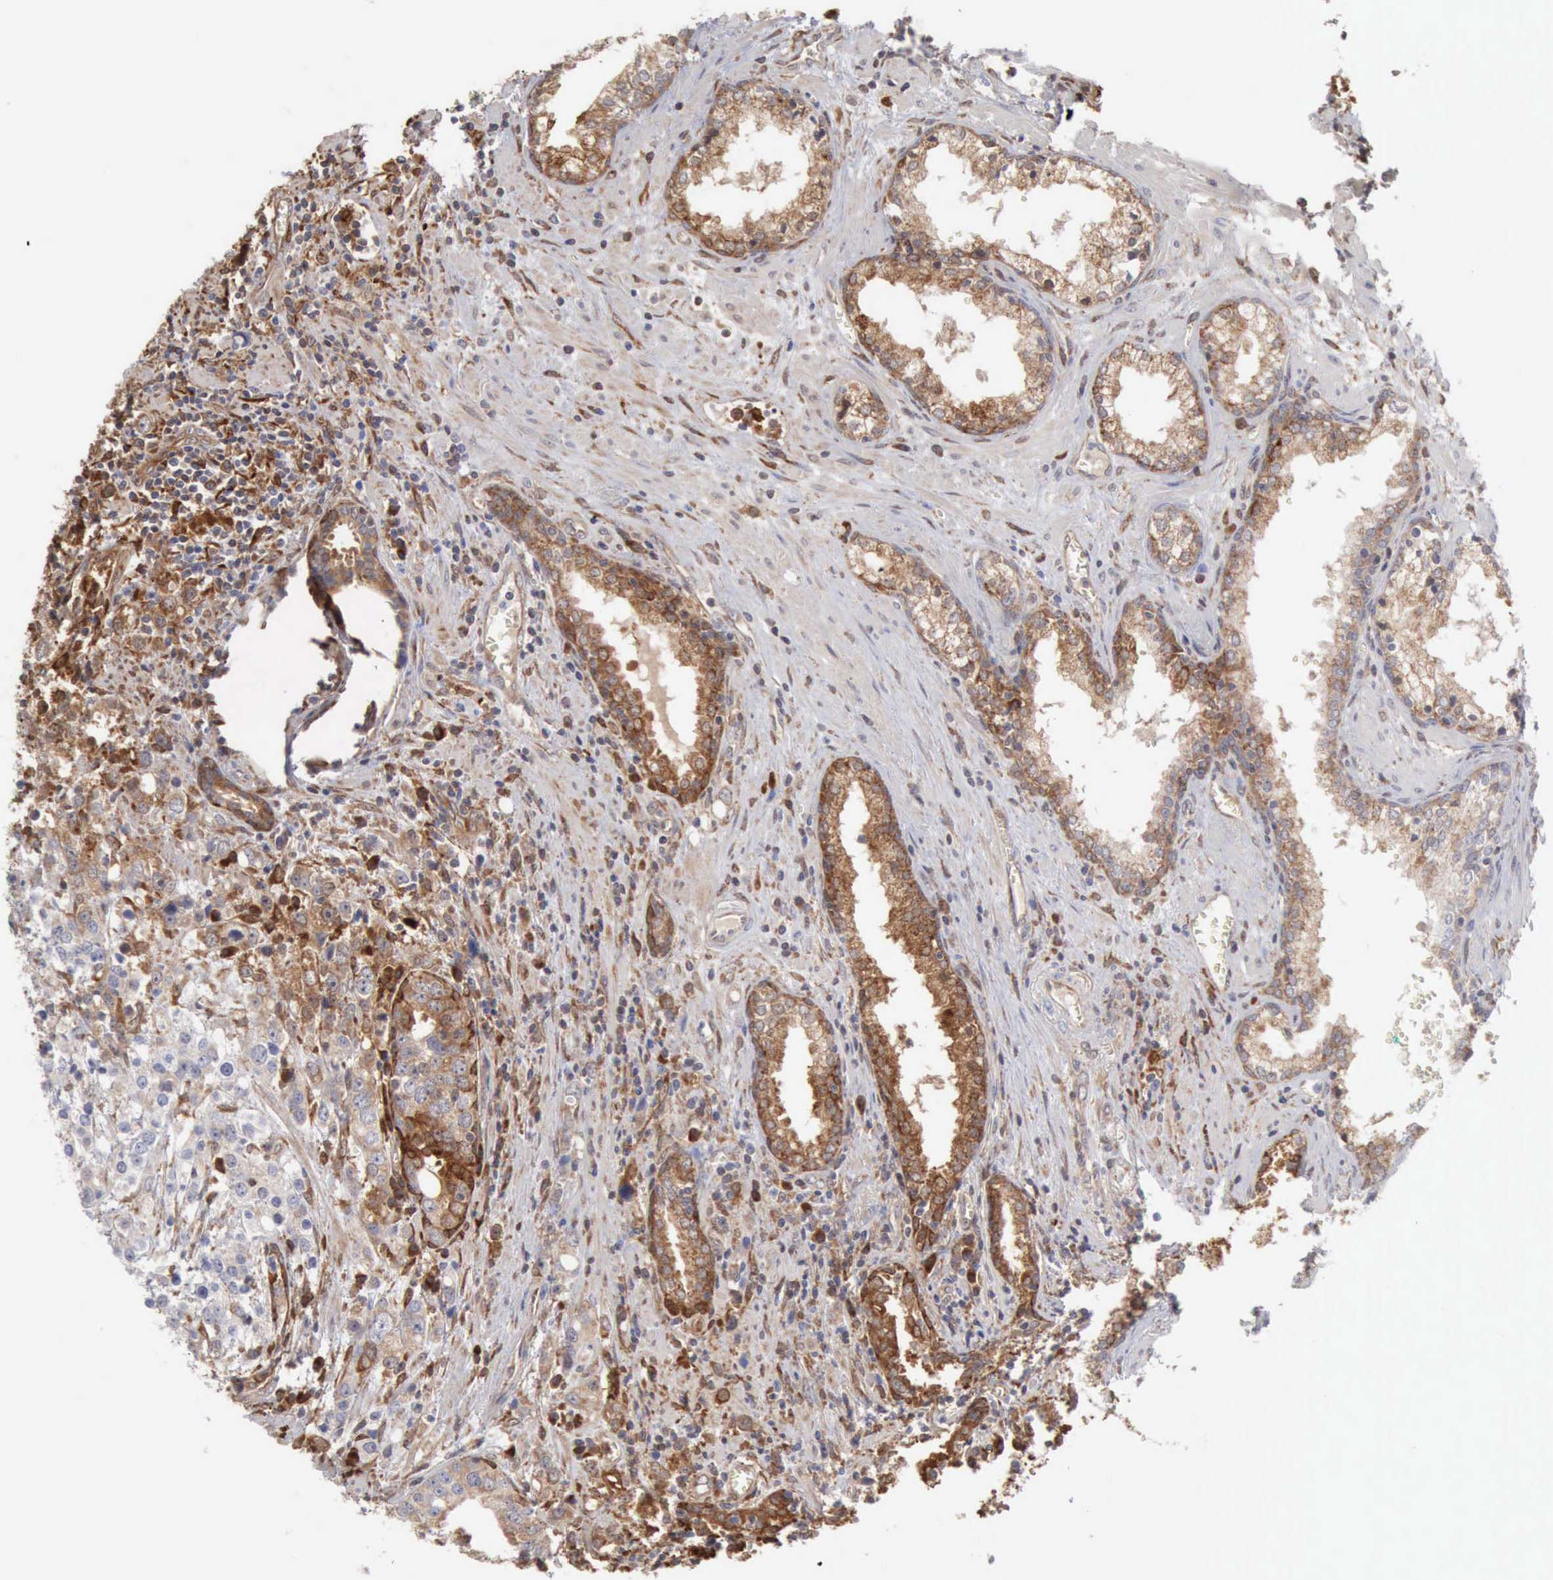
{"staining": {"intensity": "moderate", "quantity": ">75%", "location": "cytoplasmic/membranous"}, "tissue": "prostate cancer", "cell_type": "Tumor cells", "image_type": "cancer", "snomed": [{"axis": "morphology", "description": "Adenocarcinoma, High grade"}, {"axis": "topography", "description": "Prostate"}], "caption": "This is an image of immunohistochemistry staining of prostate adenocarcinoma (high-grade), which shows moderate positivity in the cytoplasmic/membranous of tumor cells.", "gene": "APOL2", "patient": {"sex": "male", "age": 71}}